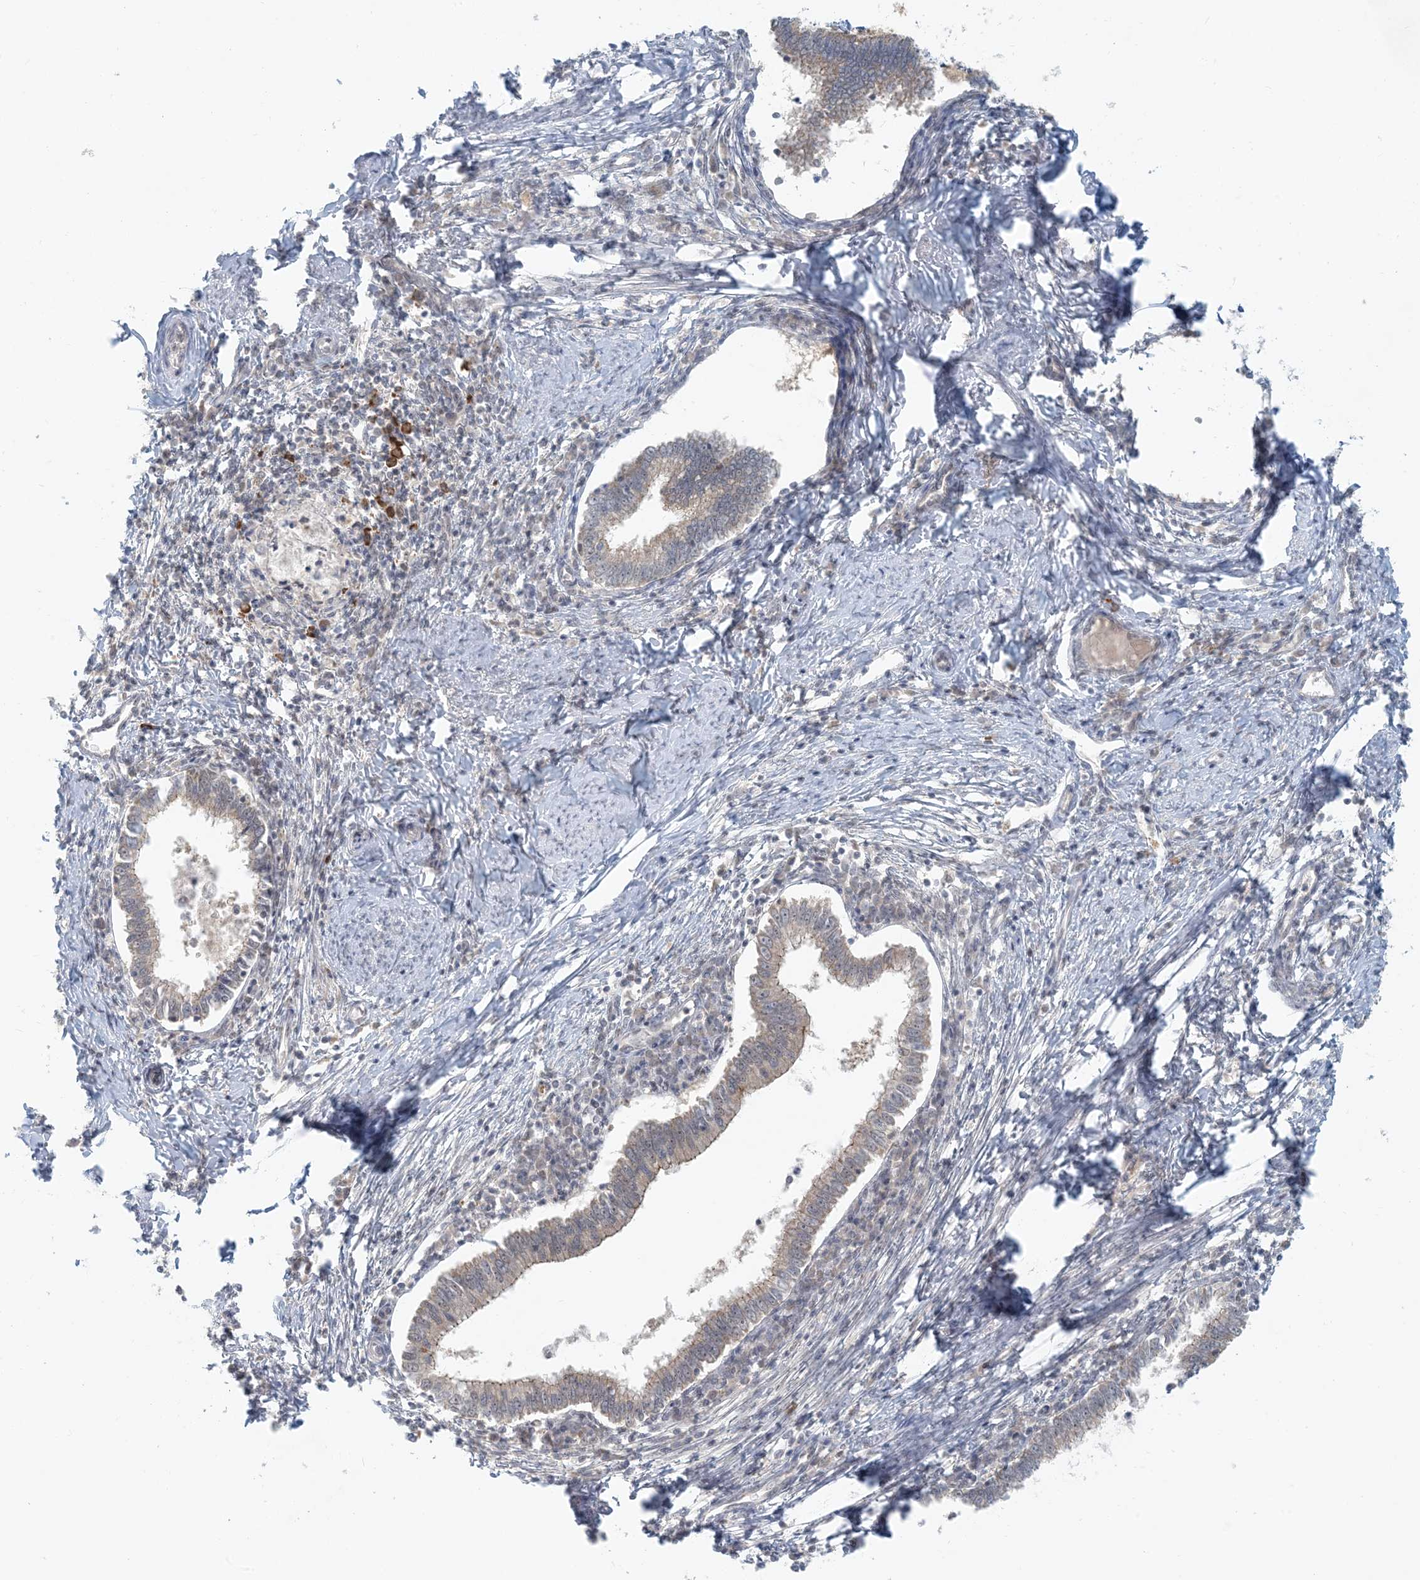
{"staining": {"intensity": "weak", "quantity": ">75%", "location": "cytoplasmic/membranous"}, "tissue": "cervical cancer", "cell_type": "Tumor cells", "image_type": "cancer", "snomed": [{"axis": "morphology", "description": "Adenocarcinoma, NOS"}, {"axis": "topography", "description": "Cervix"}], "caption": "The immunohistochemical stain highlights weak cytoplasmic/membranous expression in tumor cells of cervical adenocarcinoma tissue. Ihc stains the protein in brown and the nuclei are stained blue.", "gene": "OBI1", "patient": {"sex": "female", "age": 36}}